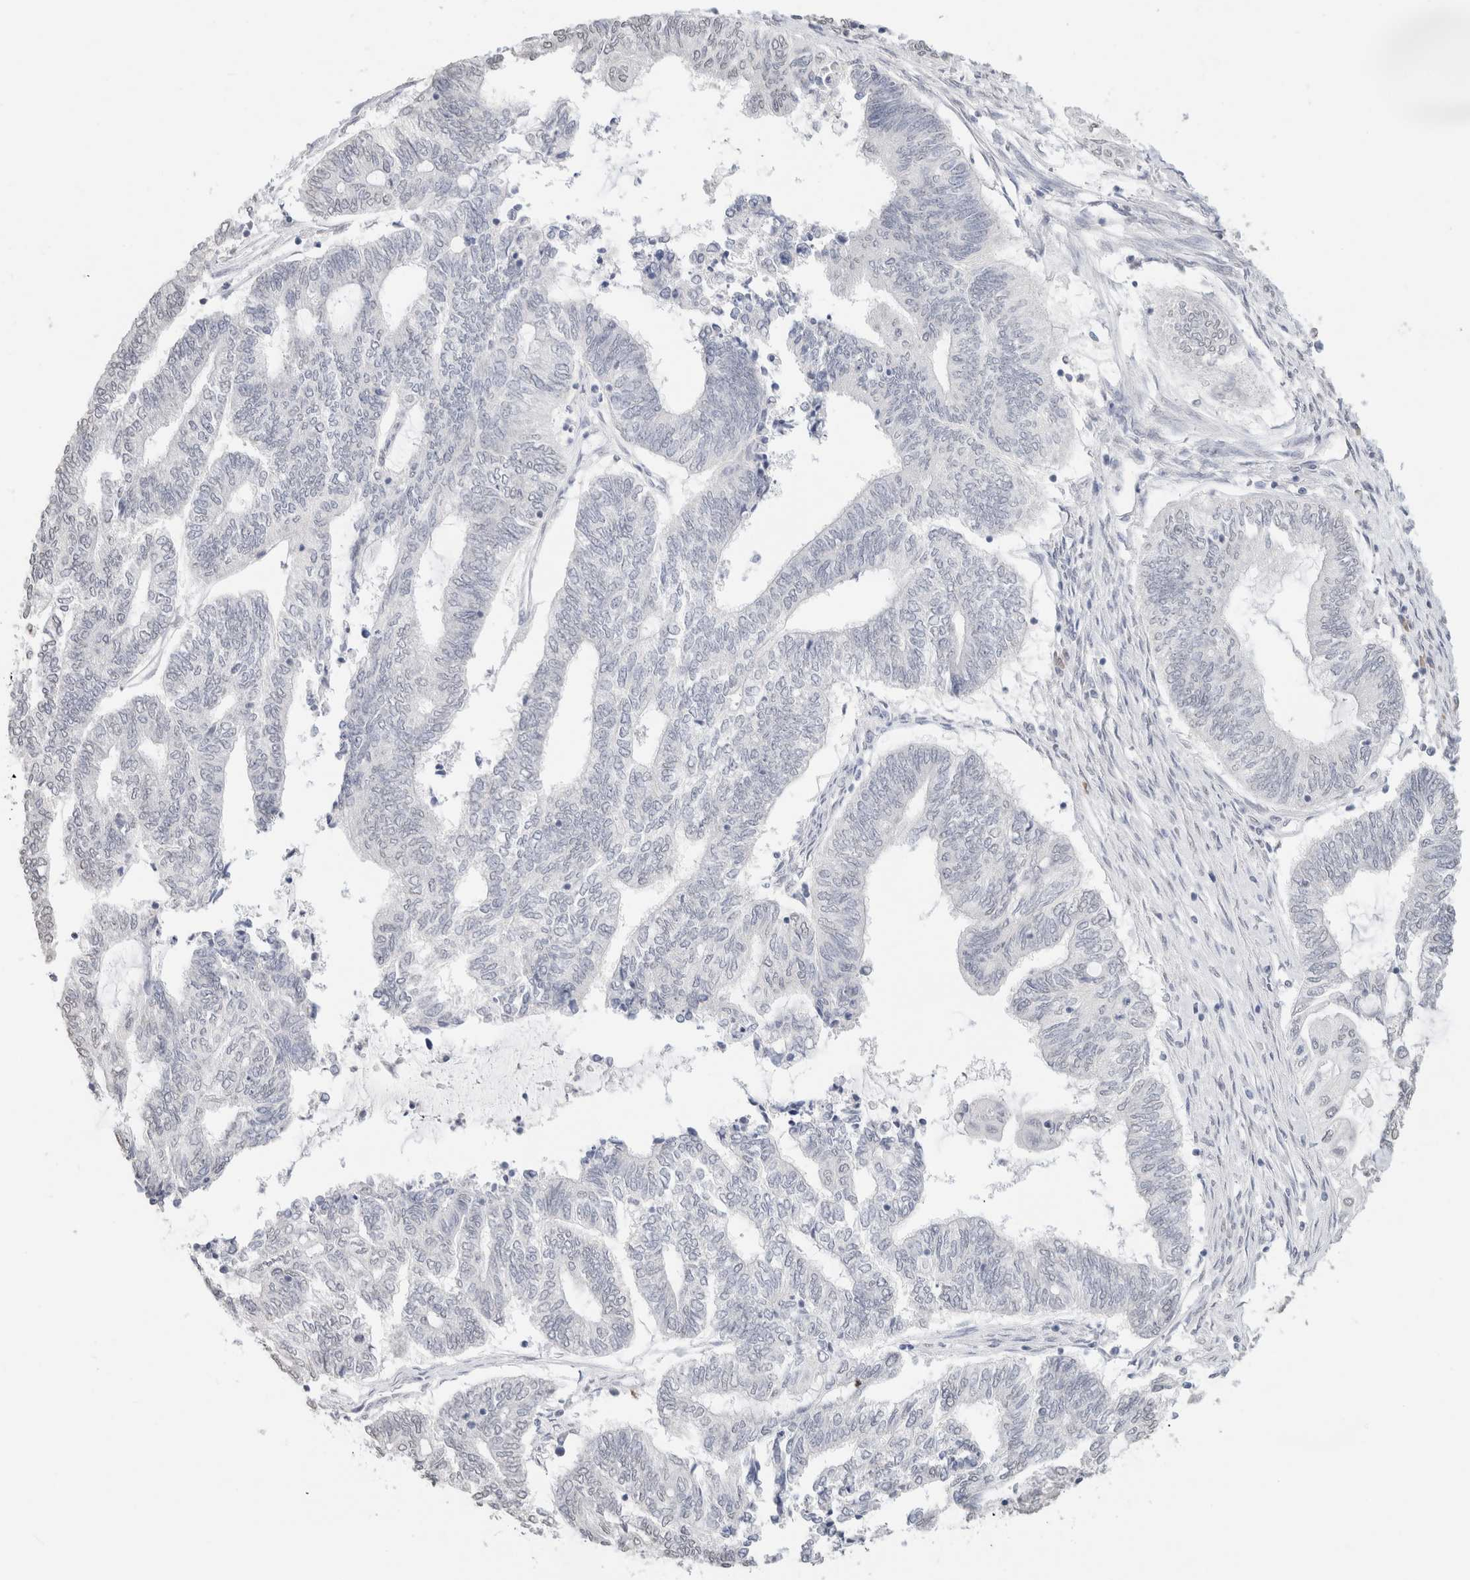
{"staining": {"intensity": "negative", "quantity": "none", "location": "none"}, "tissue": "endometrial cancer", "cell_type": "Tumor cells", "image_type": "cancer", "snomed": [{"axis": "morphology", "description": "Adenocarcinoma, NOS"}, {"axis": "topography", "description": "Uterus"}, {"axis": "topography", "description": "Endometrium"}], "caption": "Endometrial cancer (adenocarcinoma) stained for a protein using immunohistochemistry (IHC) displays no positivity tumor cells.", "gene": "CD80", "patient": {"sex": "female", "age": 70}}